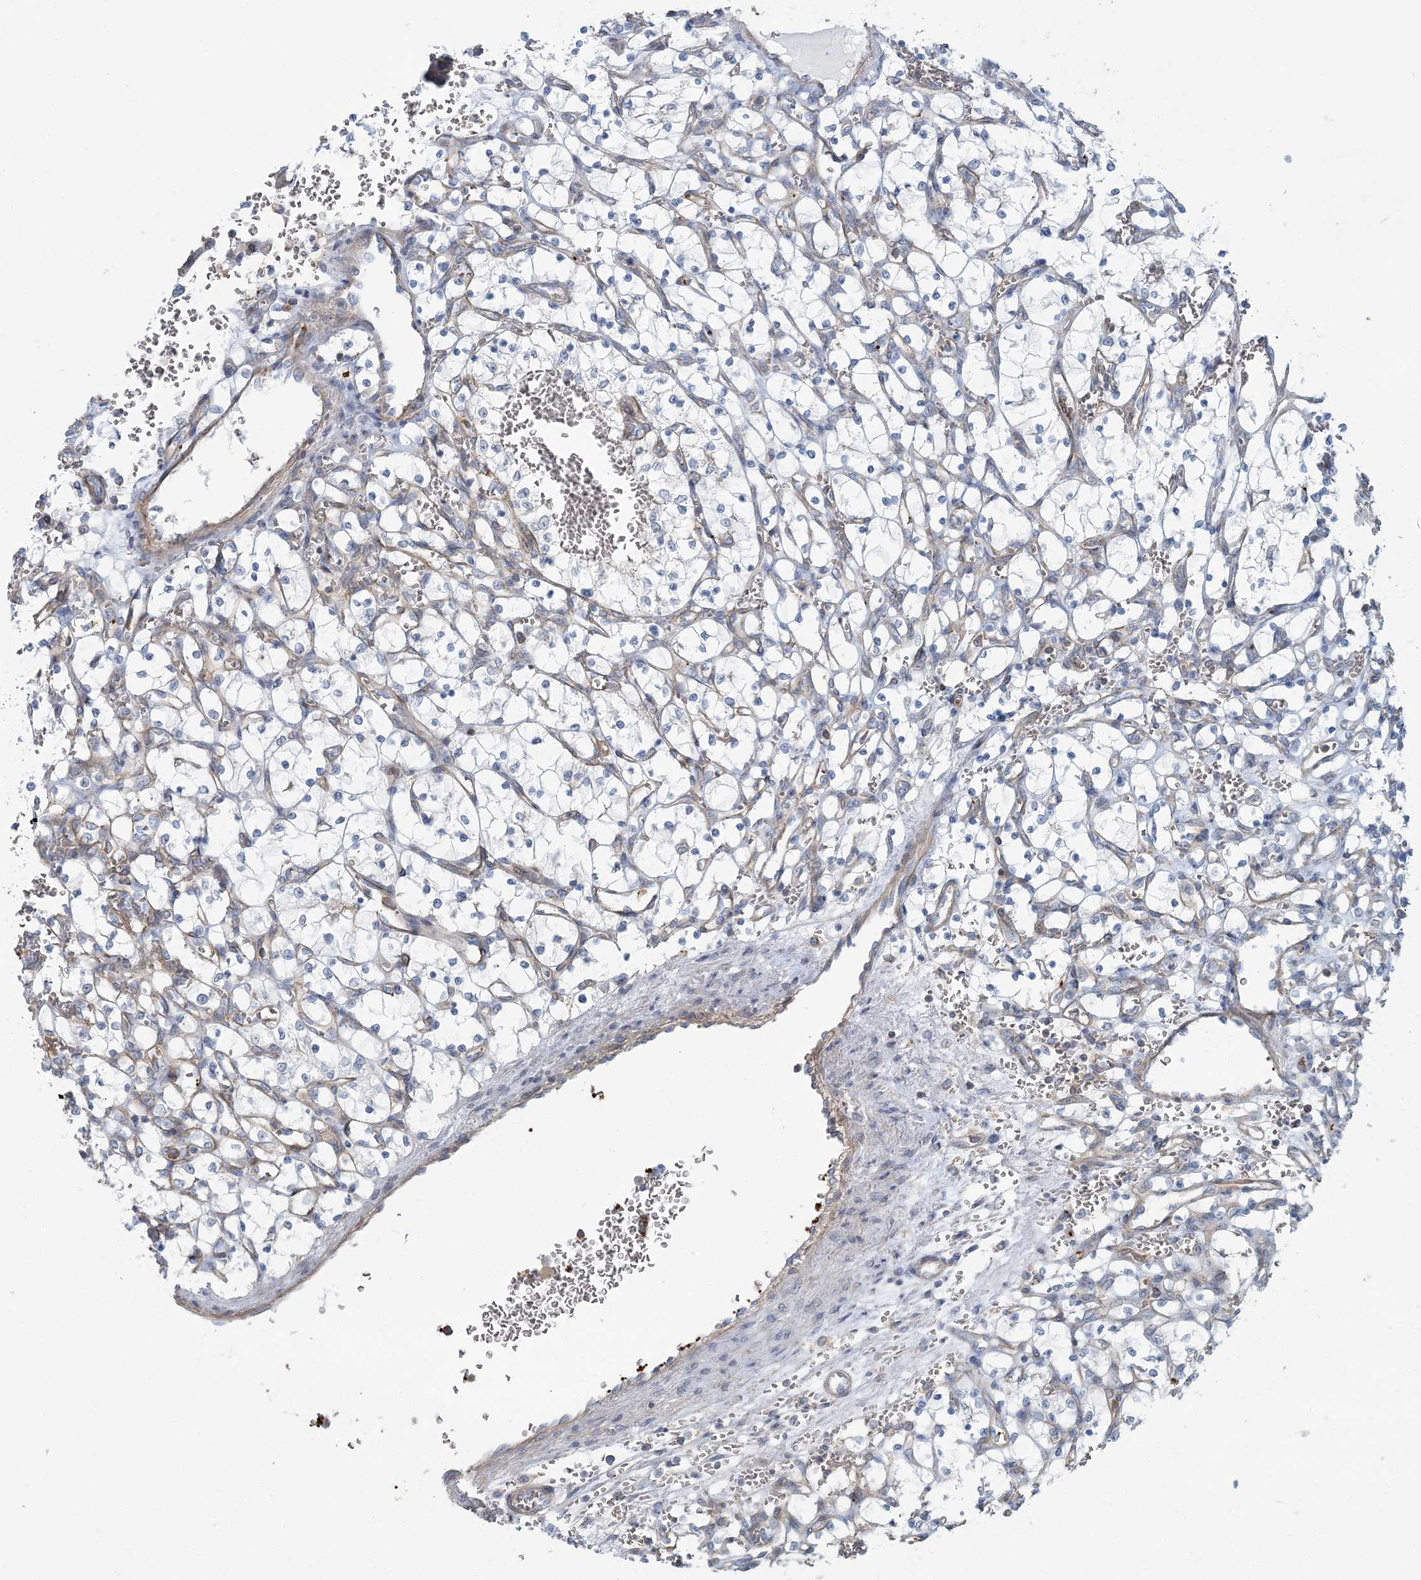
{"staining": {"intensity": "negative", "quantity": "none", "location": "none"}, "tissue": "renal cancer", "cell_type": "Tumor cells", "image_type": "cancer", "snomed": [{"axis": "morphology", "description": "Adenocarcinoma, NOS"}, {"axis": "topography", "description": "Kidney"}], "caption": "Immunohistochemistry (IHC) photomicrograph of neoplastic tissue: renal cancer (adenocarcinoma) stained with DAB demonstrates no significant protein expression in tumor cells.", "gene": "CUEDC2", "patient": {"sex": "female", "age": 69}}